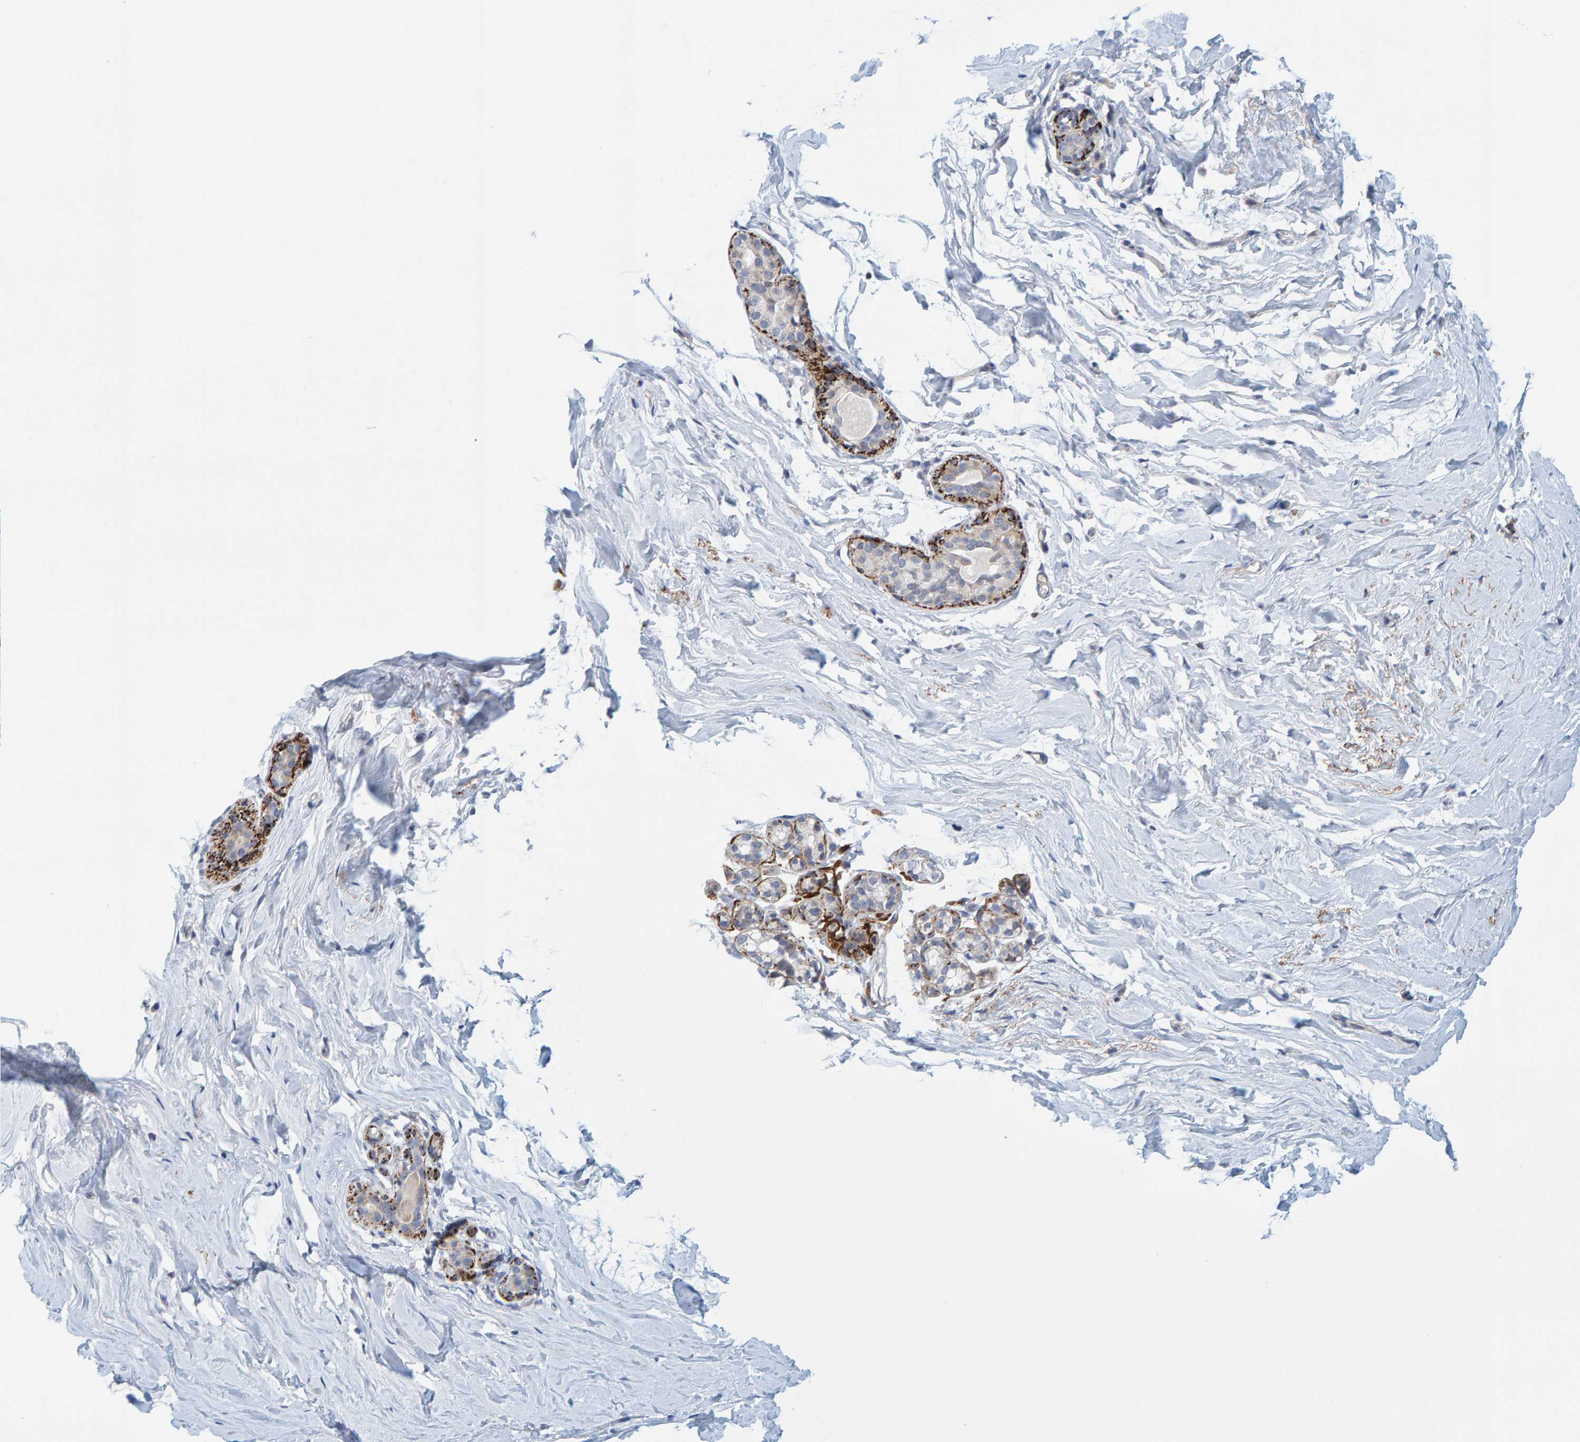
{"staining": {"intensity": "strong", "quantity": "<25%", "location": "cytoplasmic/membranous"}, "tissue": "breast", "cell_type": "Glandular cells", "image_type": "normal", "snomed": [{"axis": "morphology", "description": "Normal tissue, NOS"}, {"axis": "topography", "description": "Breast"}], "caption": "This histopathology image demonstrates IHC staining of benign breast, with medium strong cytoplasmic/membranous staining in about <25% of glandular cells.", "gene": "ZC3H3", "patient": {"sex": "female", "age": 62}}